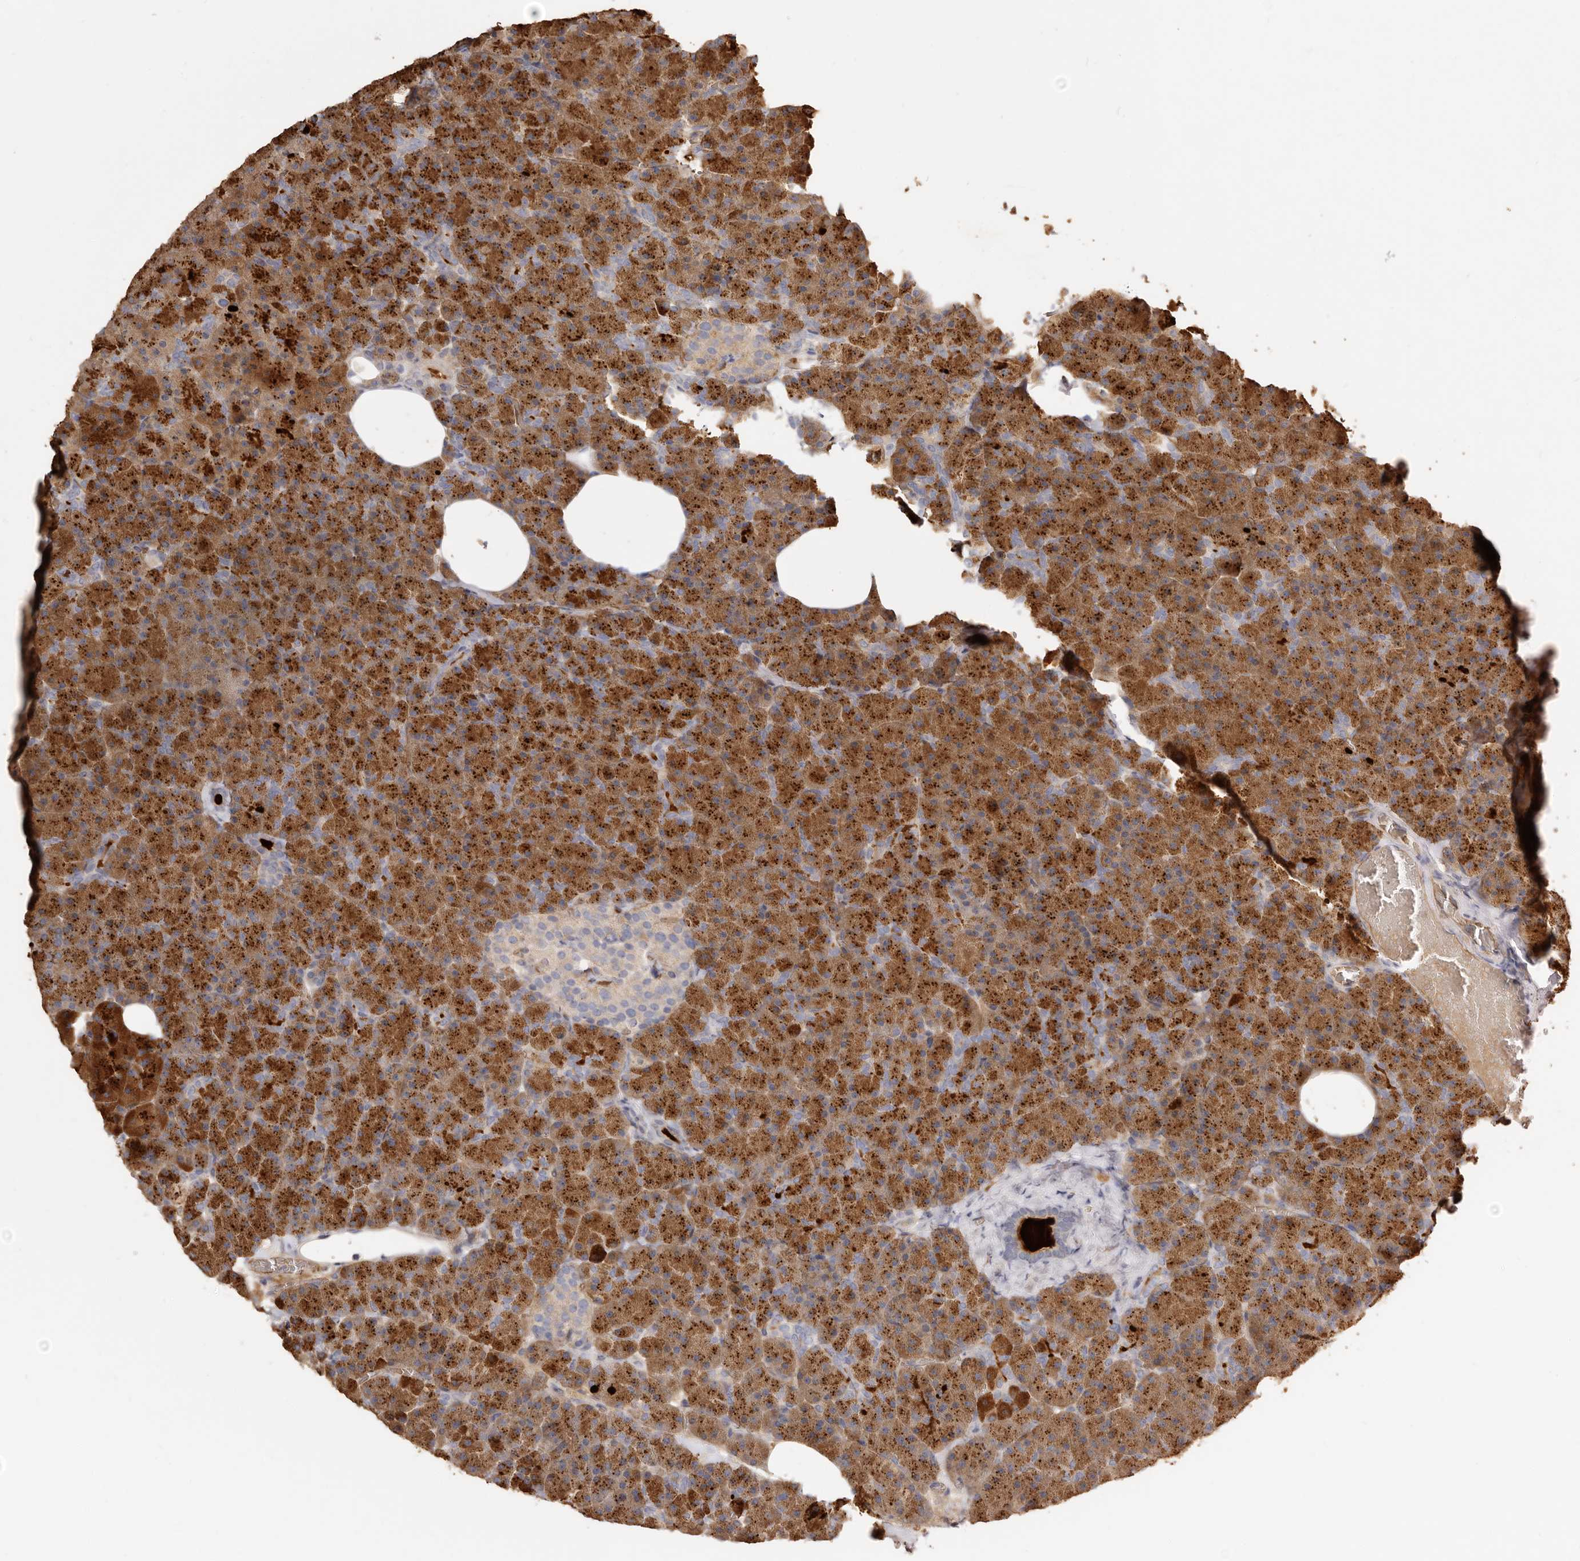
{"staining": {"intensity": "strong", "quantity": ">75%", "location": "cytoplasmic/membranous"}, "tissue": "pancreas", "cell_type": "Exocrine glandular cells", "image_type": "normal", "snomed": [{"axis": "morphology", "description": "Normal tissue, NOS"}, {"axis": "morphology", "description": "Carcinoid, malignant, NOS"}, {"axis": "topography", "description": "Pancreas"}], "caption": "Immunohistochemical staining of unremarkable human pancreas shows high levels of strong cytoplasmic/membranous staining in about >75% of exocrine glandular cells.", "gene": "ADAMTS9", "patient": {"sex": "female", "age": 35}}